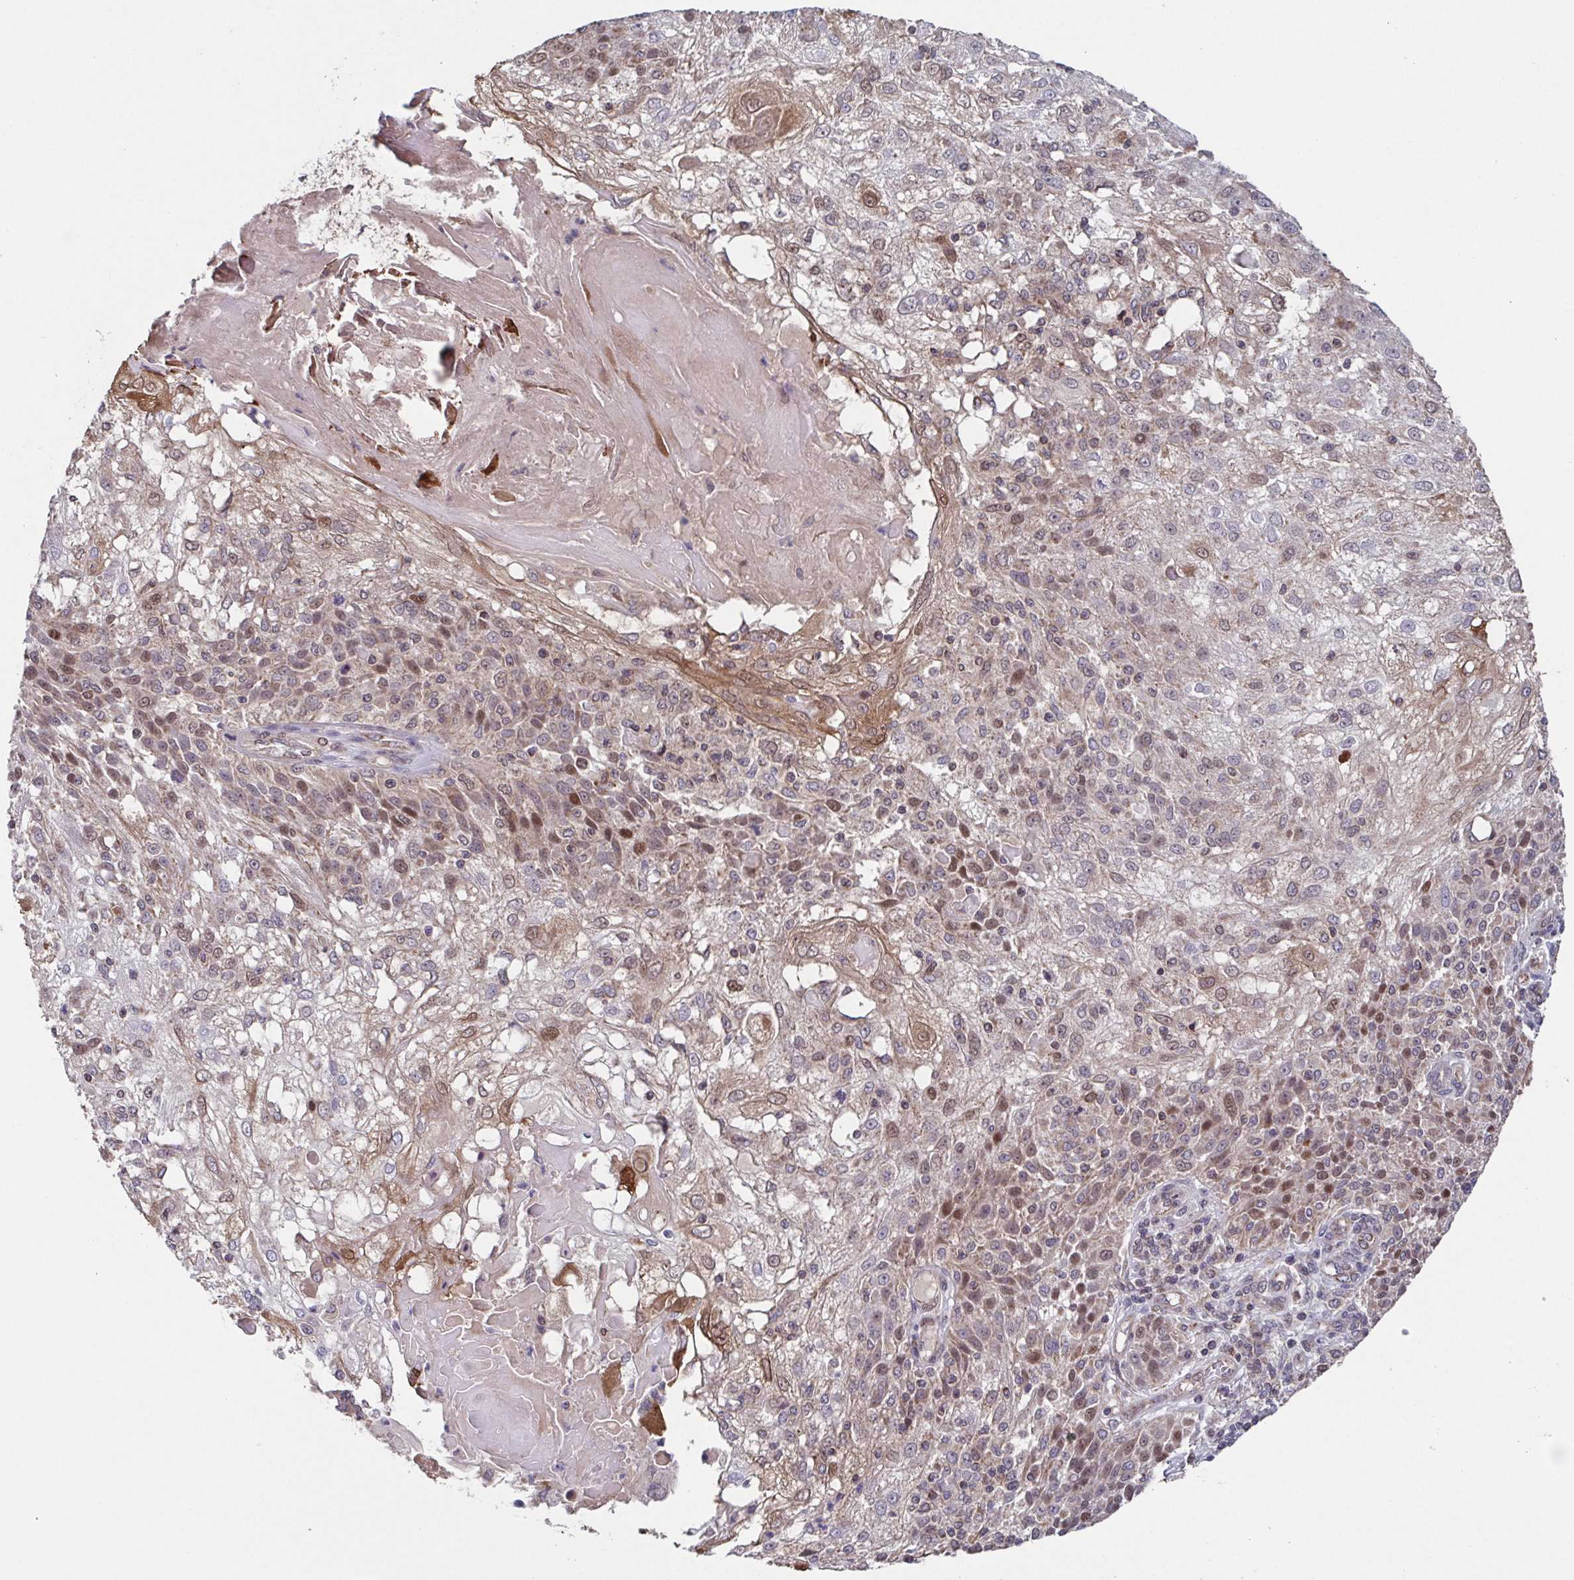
{"staining": {"intensity": "moderate", "quantity": "<25%", "location": "cytoplasmic/membranous,nuclear"}, "tissue": "skin cancer", "cell_type": "Tumor cells", "image_type": "cancer", "snomed": [{"axis": "morphology", "description": "Normal tissue, NOS"}, {"axis": "morphology", "description": "Squamous cell carcinoma, NOS"}, {"axis": "topography", "description": "Skin"}], "caption": "Immunohistochemical staining of squamous cell carcinoma (skin) shows low levels of moderate cytoplasmic/membranous and nuclear protein staining in approximately <25% of tumor cells.", "gene": "TTC19", "patient": {"sex": "female", "age": 83}}